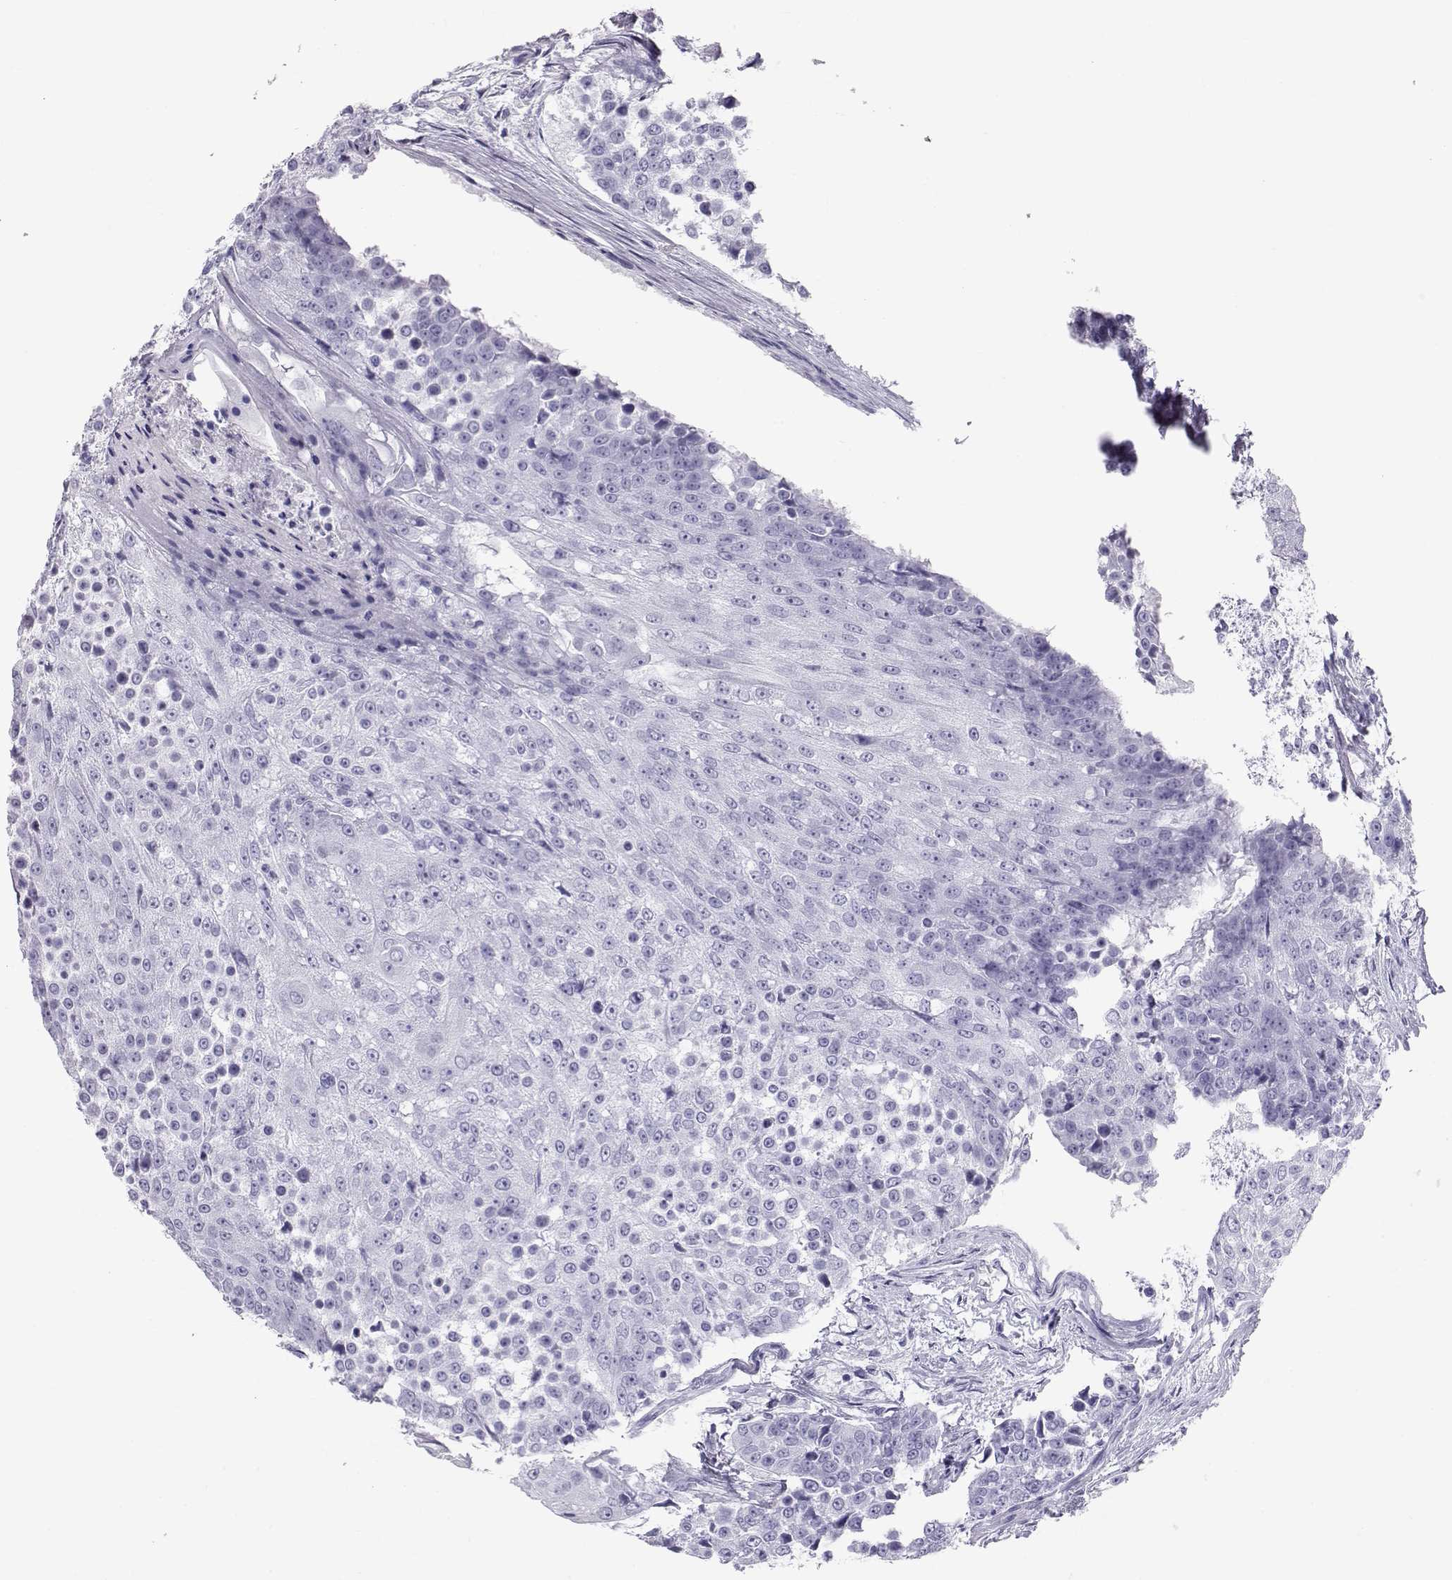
{"staining": {"intensity": "negative", "quantity": "none", "location": "none"}, "tissue": "urothelial cancer", "cell_type": "Tumor cells", "image_type": "cancer", "snomed": [{"axis": "morphology", "description": "Urothelial carcinoma, High grade"}, {"axis": "topography", "description": "Urinary bladder"}], "caption": "This is a micrograph of immunohistochemistry (IHC) staining of high-grade urothelial carcinoma, which shows no expression in tumor cells.", "gene": "RD3", "patient": {"sex": "female", "age": 63}}